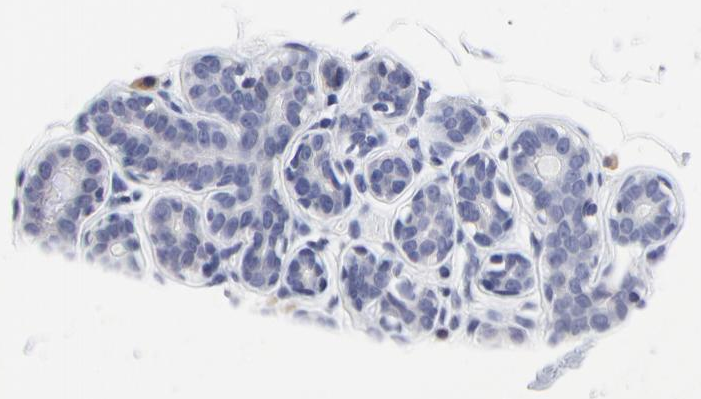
{"staining": {"intensity": "negative", "quantity": "none", "location": "none"}, "tissue": "breast", "cell_type": "Adipocytes", "image_type": "normal", "snomed": [{"axis": "morphology", "description": "Normal tissue, NOS"}, {"axis": "morphology", "description": "Fibrosis, NOS"}, {"axis": "topography", "description": "Breast"}], "caption": "This is a histopathology image of immunohistochemistry (IHC) staining of benign breast, which shows no positivity in adipocytes. (Brightfield microscopy of DAB (3,3'-diaminobenzidine) immunohistochemistry (IHC) at high magnification).", "gene": "LAX1", "patient": {"sex": "female", "age": 39}}